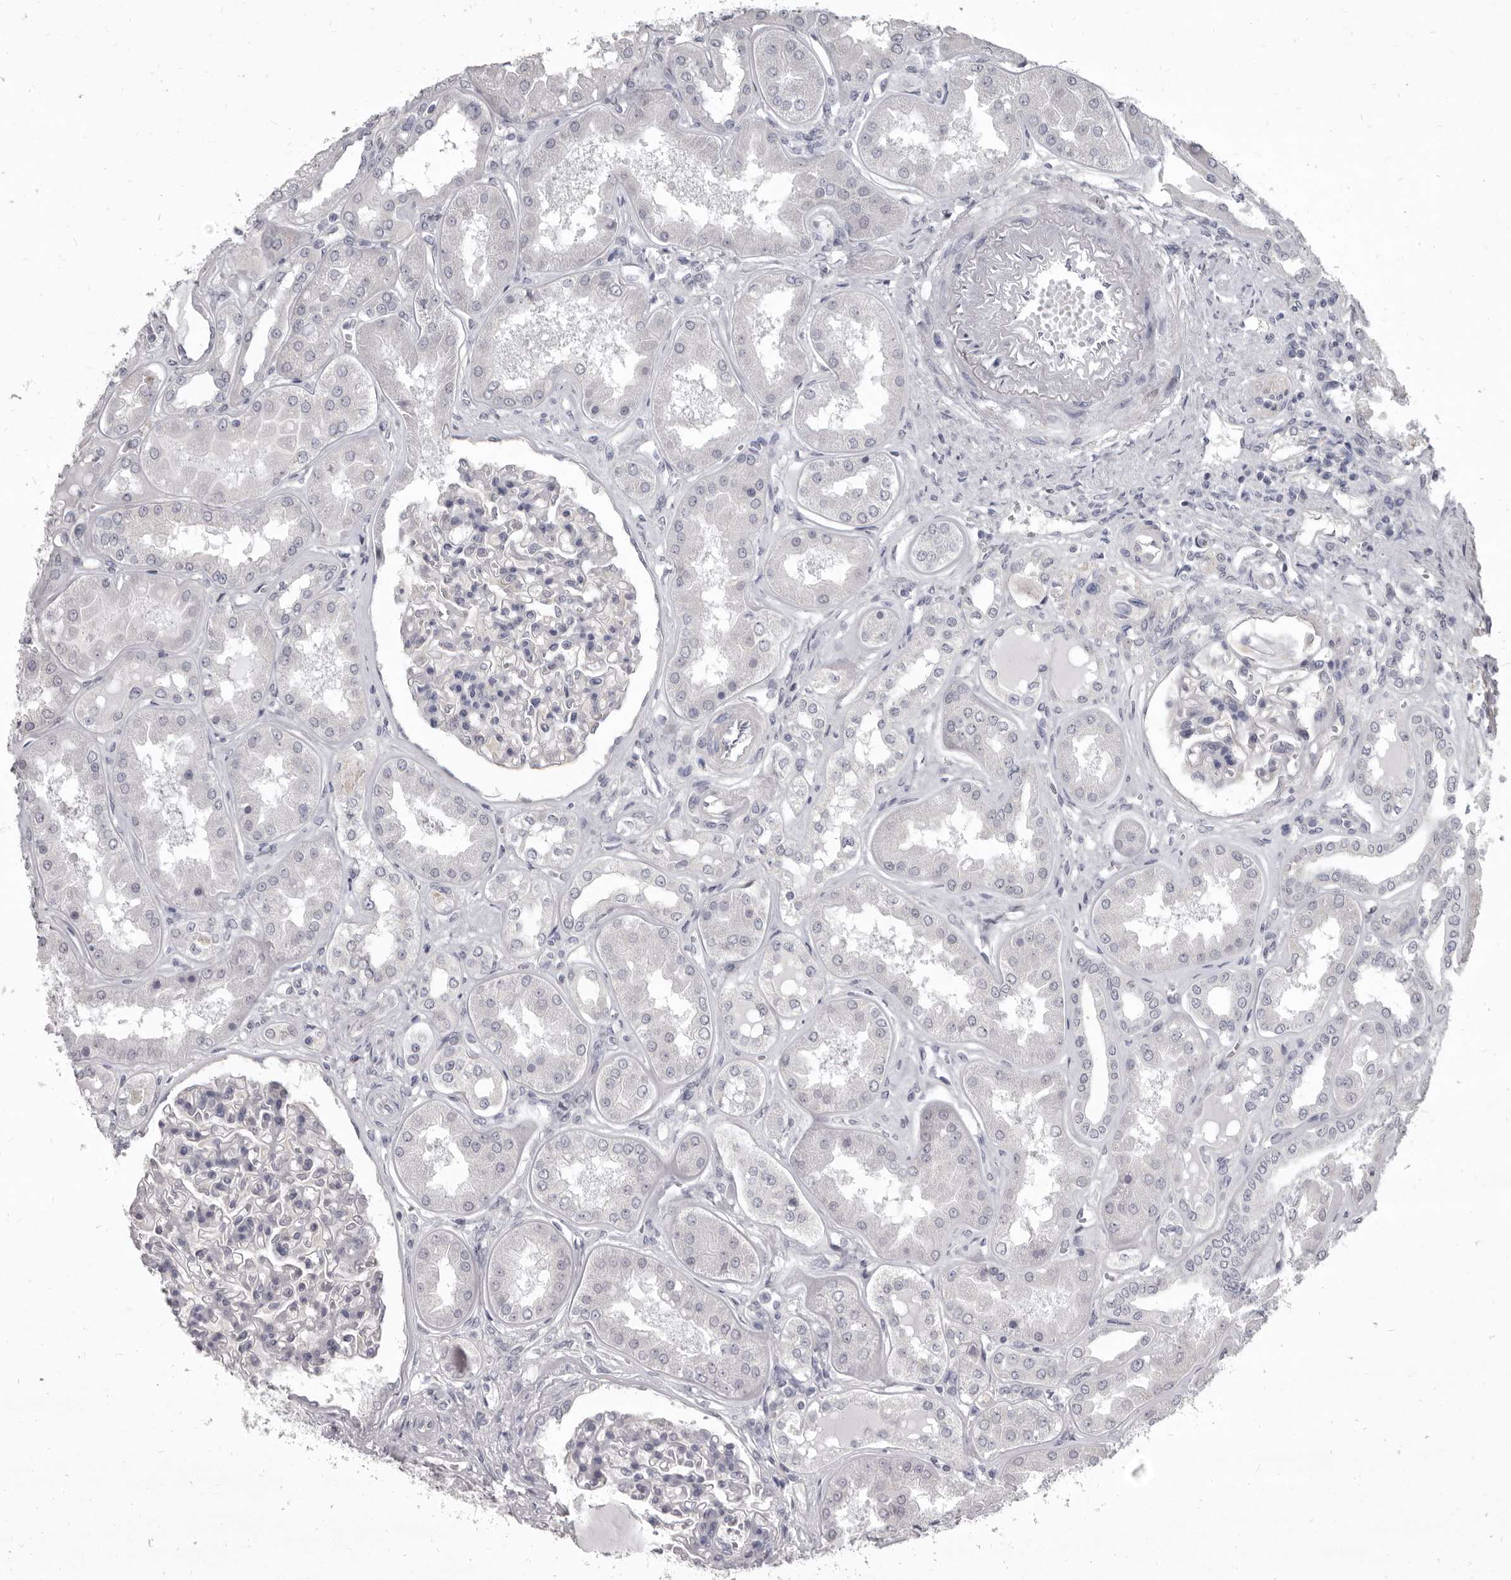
{"staining": {"intensity": "negative", "quantity": "none", "location": "none"}, "tissue": "kidney", "cell_type": "Cells in glomeruli", "image_type": "normal", "snomed": [{"axis": "morphology", "description": "Normal tissue, NOS"}, {"axis": "topography", "description": "Kidney"}], "caption": "The micrograph shows no staining of cells in glomeruli in unremarkable kidney.", "gene": "GSK3B", "patient": {"sex": "female", "age": 56}}